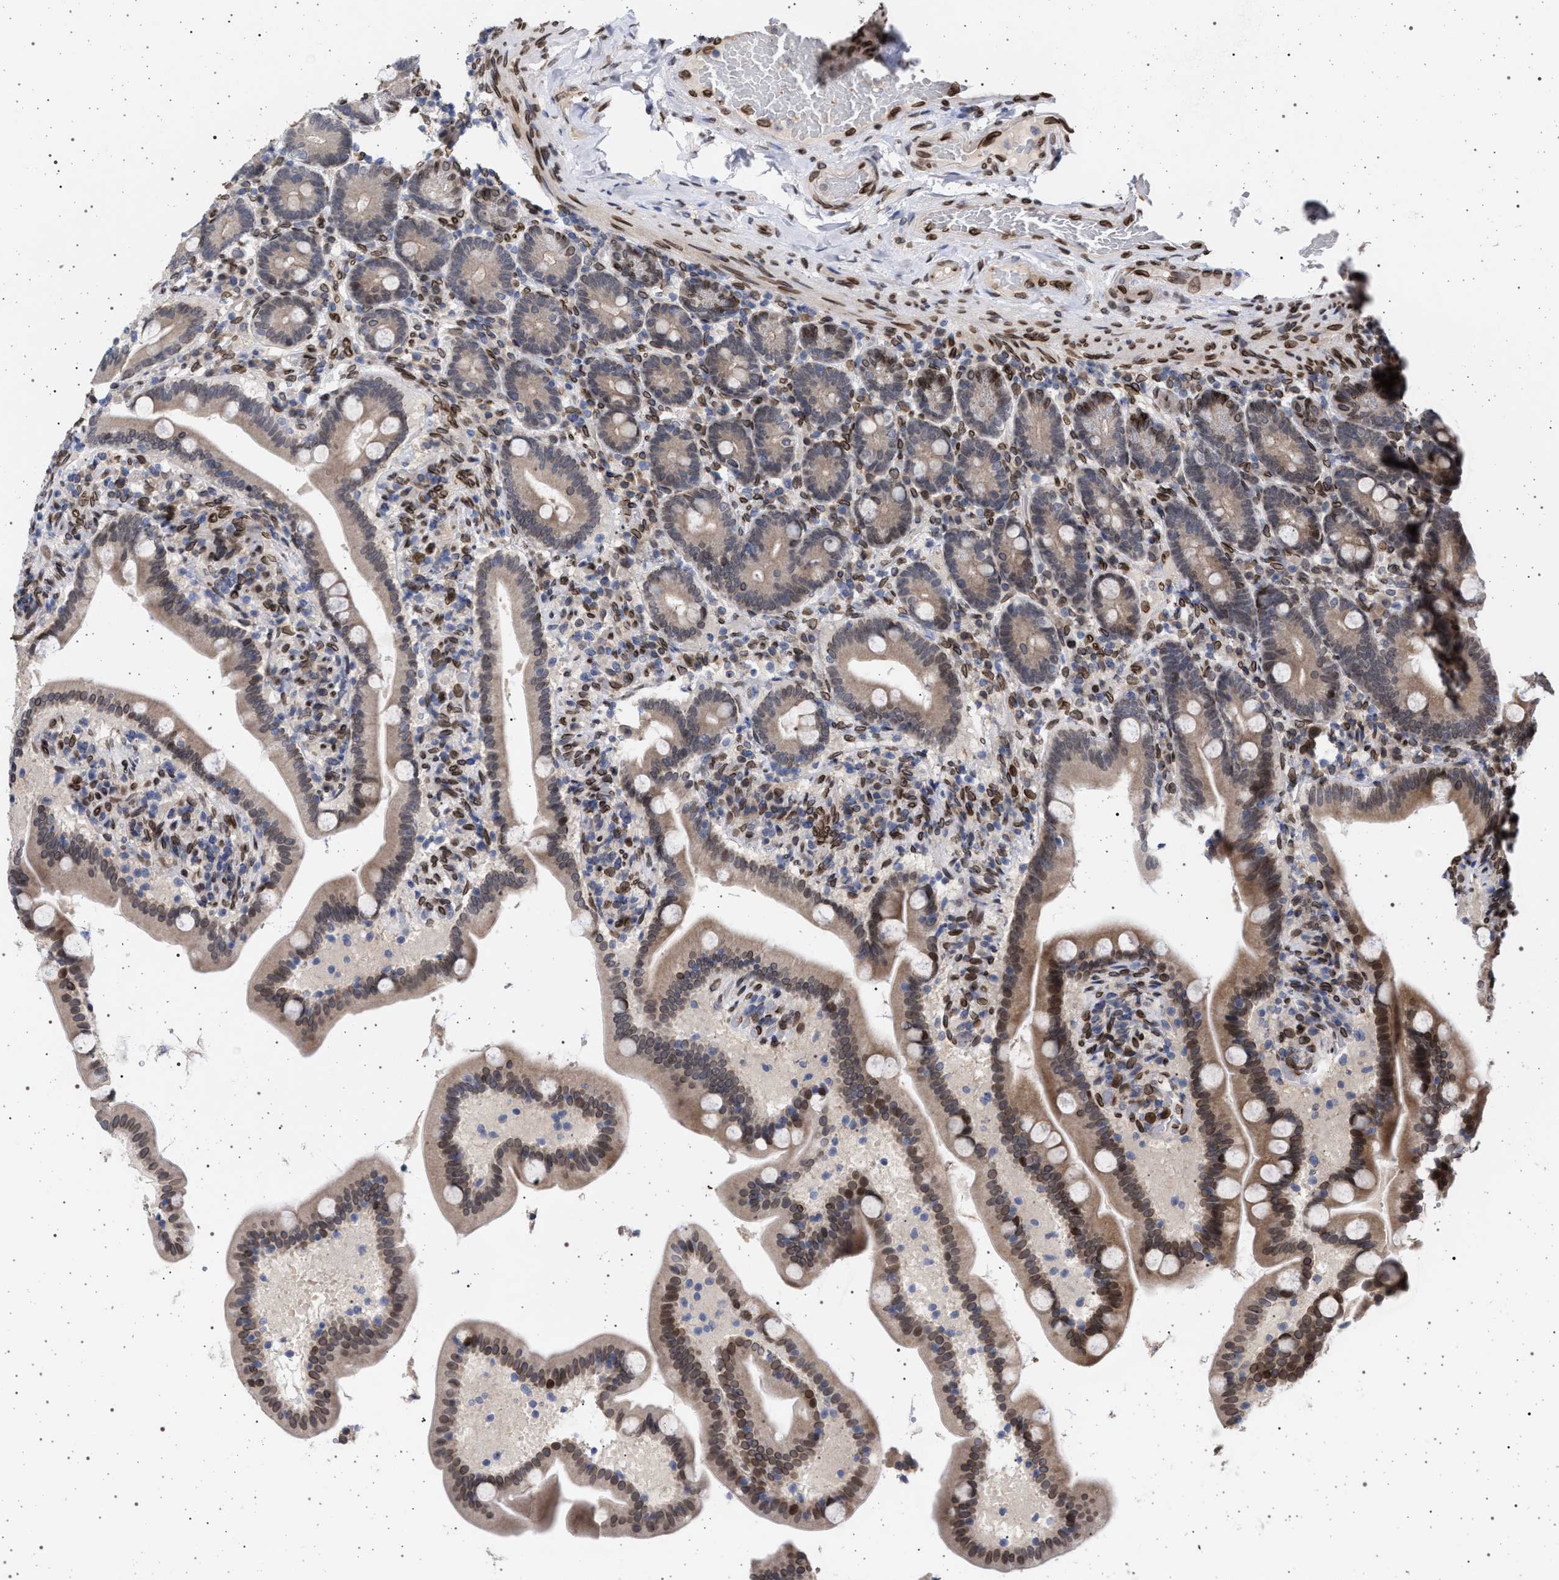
{"staining": {"intensity": "moderate", "quantity": "25%-75%", "location": "cytoplasmic/membranous,nuclear"}, "tissue": "duodenum", "cell_type": "Glandular cells", "image_type": "normal", "snomed": [{"axis": "morphology", "description": "Normal tissue, NOS"}, {"axis": "topography", "description": "Duodenum"}], "caption": "Protein expression by immunohistochemistry (IHC) demonstrates moderate cytoplasmic/membranous,nuclear expression in about 25%-75% of glandular cells in normal duodenum. (DAB IHC, brown staining for protein, blue staining for nuclei).", "gene": "ING2", "patient": {"sex": "male", "age": 54}}